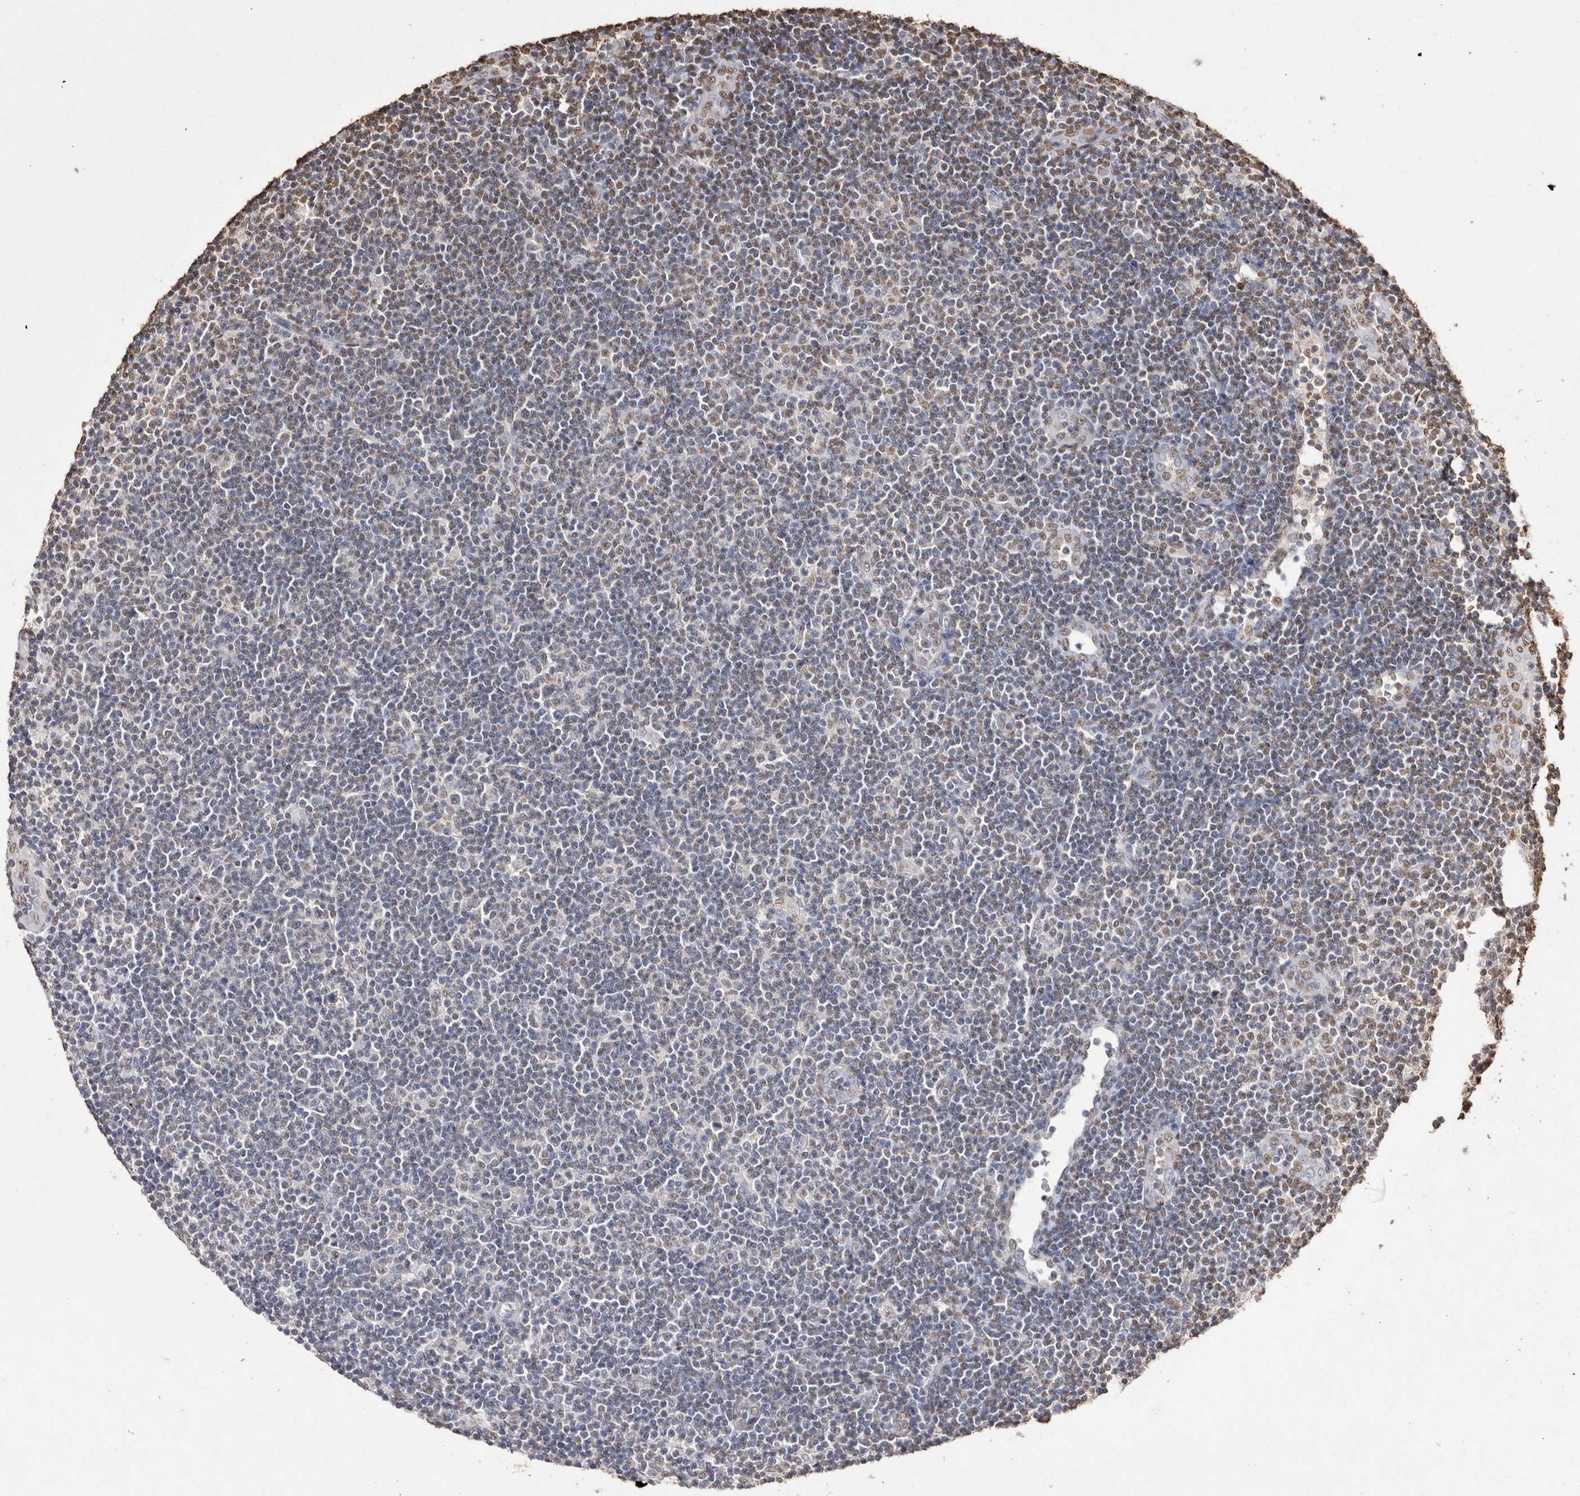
{"staining": {"intensity": "moderate", "quantity": "<25%", "location": "nuclear"}, "tissue": "lymphoma", "cell_type": "Tumor cells", "image_type": "cancer", "snomed": [{"axis": "morphology", "description": "Malignant lymphoma, non-Hodgkin's type, Low grade"}, {"axis": "topography", "description": "Lymph node"}], "caption": "Low-grade malignant lymphoma, non-Hodgkin's type tissue shows moderate nuclear expression in about <25% of tumor cells", "gene": "POU5F1", "patient": {"sex": "male", "age": 83}}